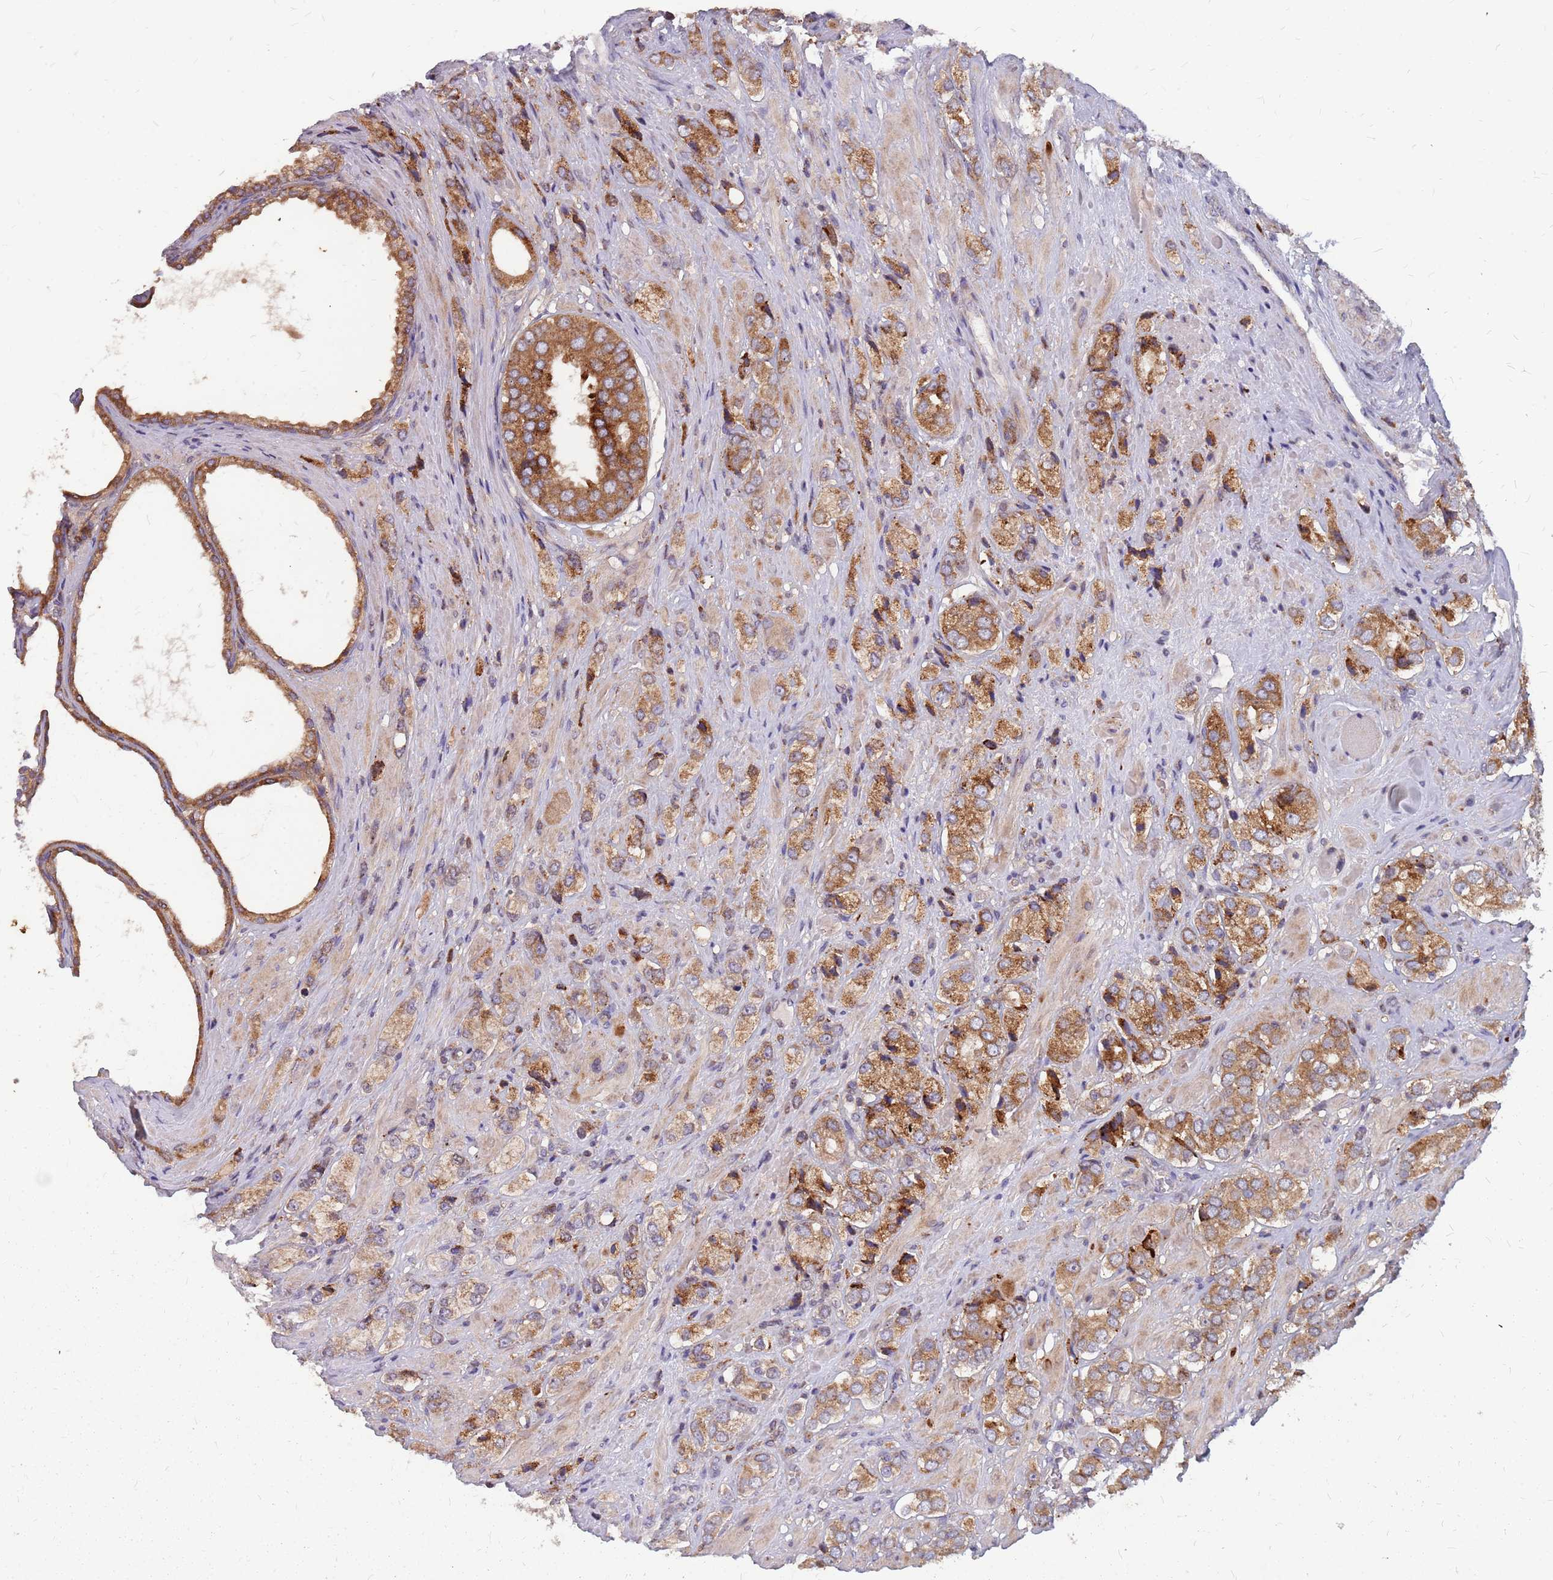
{"staining": {"intensity": "moderate", "quantity": ">75%", "location": "cytoplasmic/membranous"}, "tissue": "prostate cancer", "cell_type": "Tumor cells", "image_type": "cancer", "snomed": [{"axis": "morphology", "description": "Adenocarcinoma, High grade"}, {"axis": "topography", "description": "Prostate and seminal vesicle, NOS"}], "caption": "DAB (3,3'-diaminobenzidine) immunohistochemical staining of human high-grade adenocarcinoma (prostate) demonstrates moderate cytoplasmic/membranous protein positivity in approximately >75% of tumor cells.", "gene": "NME4", "patient": {"sex": "male", "age": 64}}